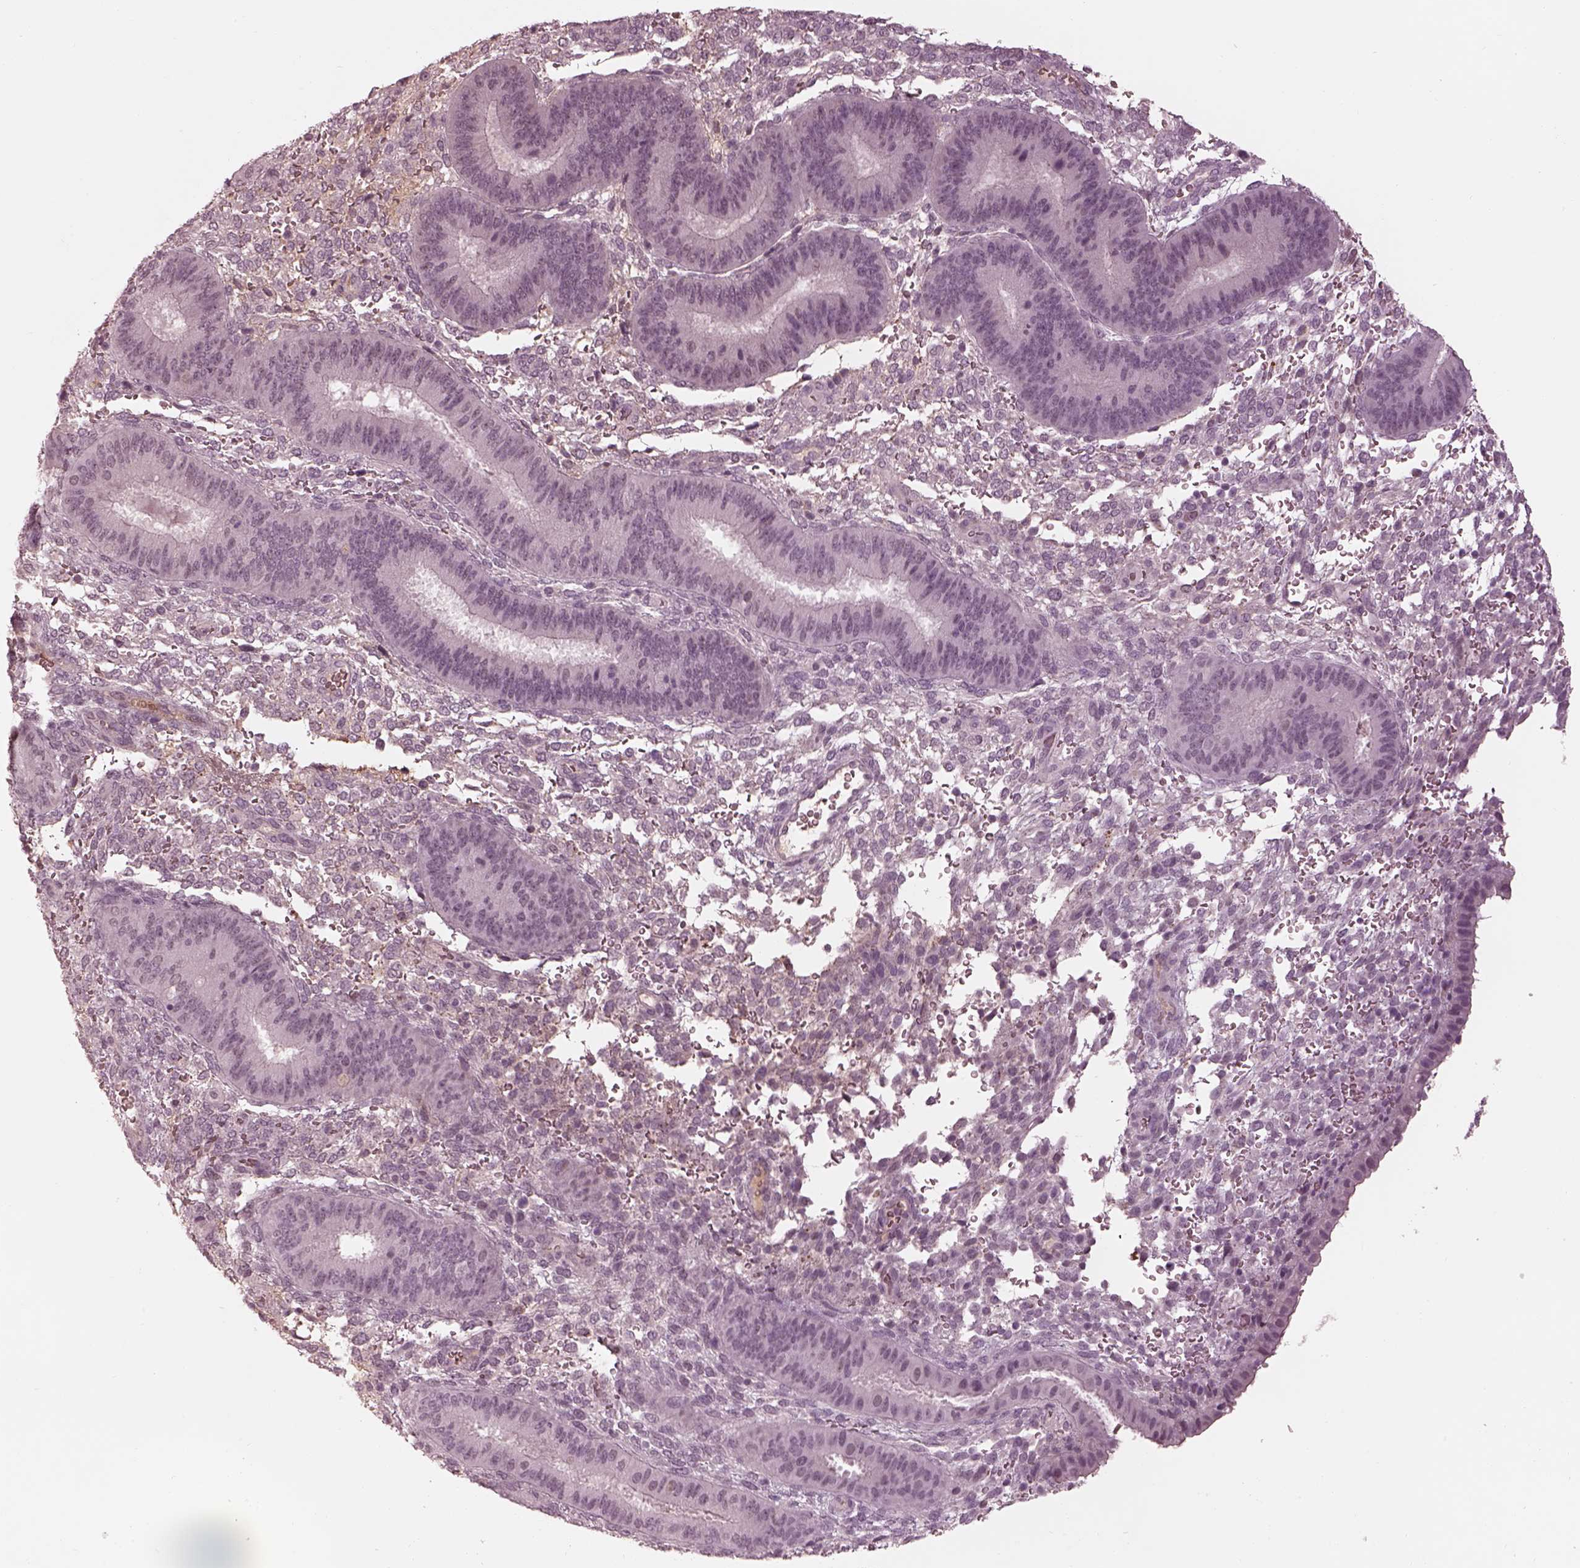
{"staining": {"intensity": "negative", "quantity": "none", "location": "none"}, "tissue": "endometrium", "cell_type": "Cells in endometrial stroma", "image_type": "normal", "snomed": [{"axis": "morphology", "description": "Normal tissue, NOS"}, {"axis": "topography", "description": "Endometrium"}], "caption": "Immunohistochemical staining of unremarkable endometrium reveals no significant staining in cells in endometrial stroma. The staining was performed using DAB (3,3'-diaminobenzidine) to visualize the protein expression in brown, while the nuclei were stained in blue with hematoxylin (Magnification: 20x).", "gene": "KCNA2", "patient": {"sex": "female", "age": 39}}